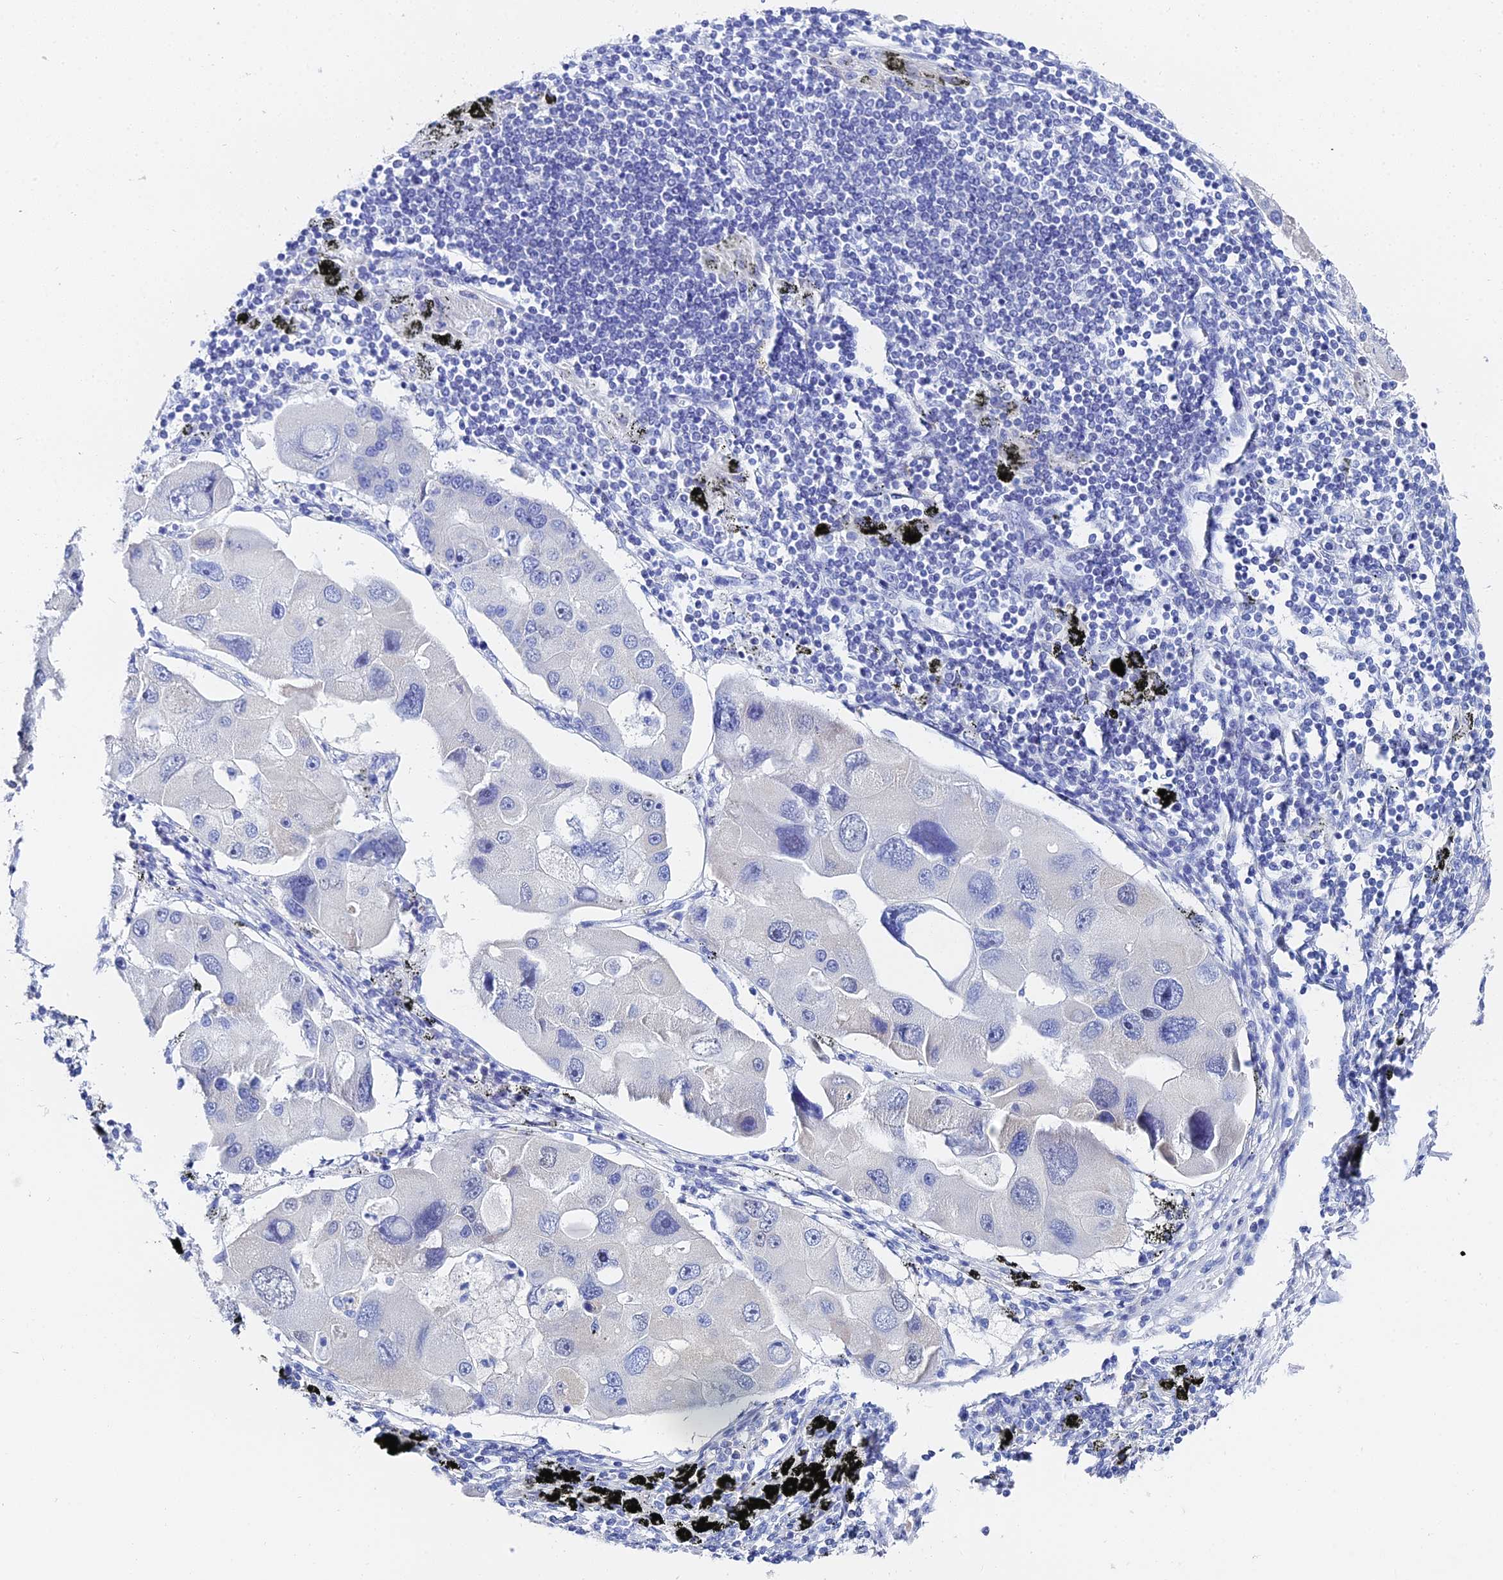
{"staining": {"intensity": "negative", "quantity": "none", "location": "none"}, "tissue": "lung cancer", "cell_type": "Tumor cells", "image_type": "cancer", "snomed": [{"axis": "morphology", "description": "Adenocarcinoma, NOS"}, {"axis": "topography", "description": "Lung"}], "caption": "Protein analysis of lung cancer (adenocarcinoma) displays no significant positivity in tumor cells. The staining was performed using DAB (3,3'-diaminobenzidine) to visualize the protein expression in brown, while the nuclei were stained in blue with hematoxylin (Magnification: 20x).", "gene": "OCM", "patient": {"sex": "female", "age": 54}}